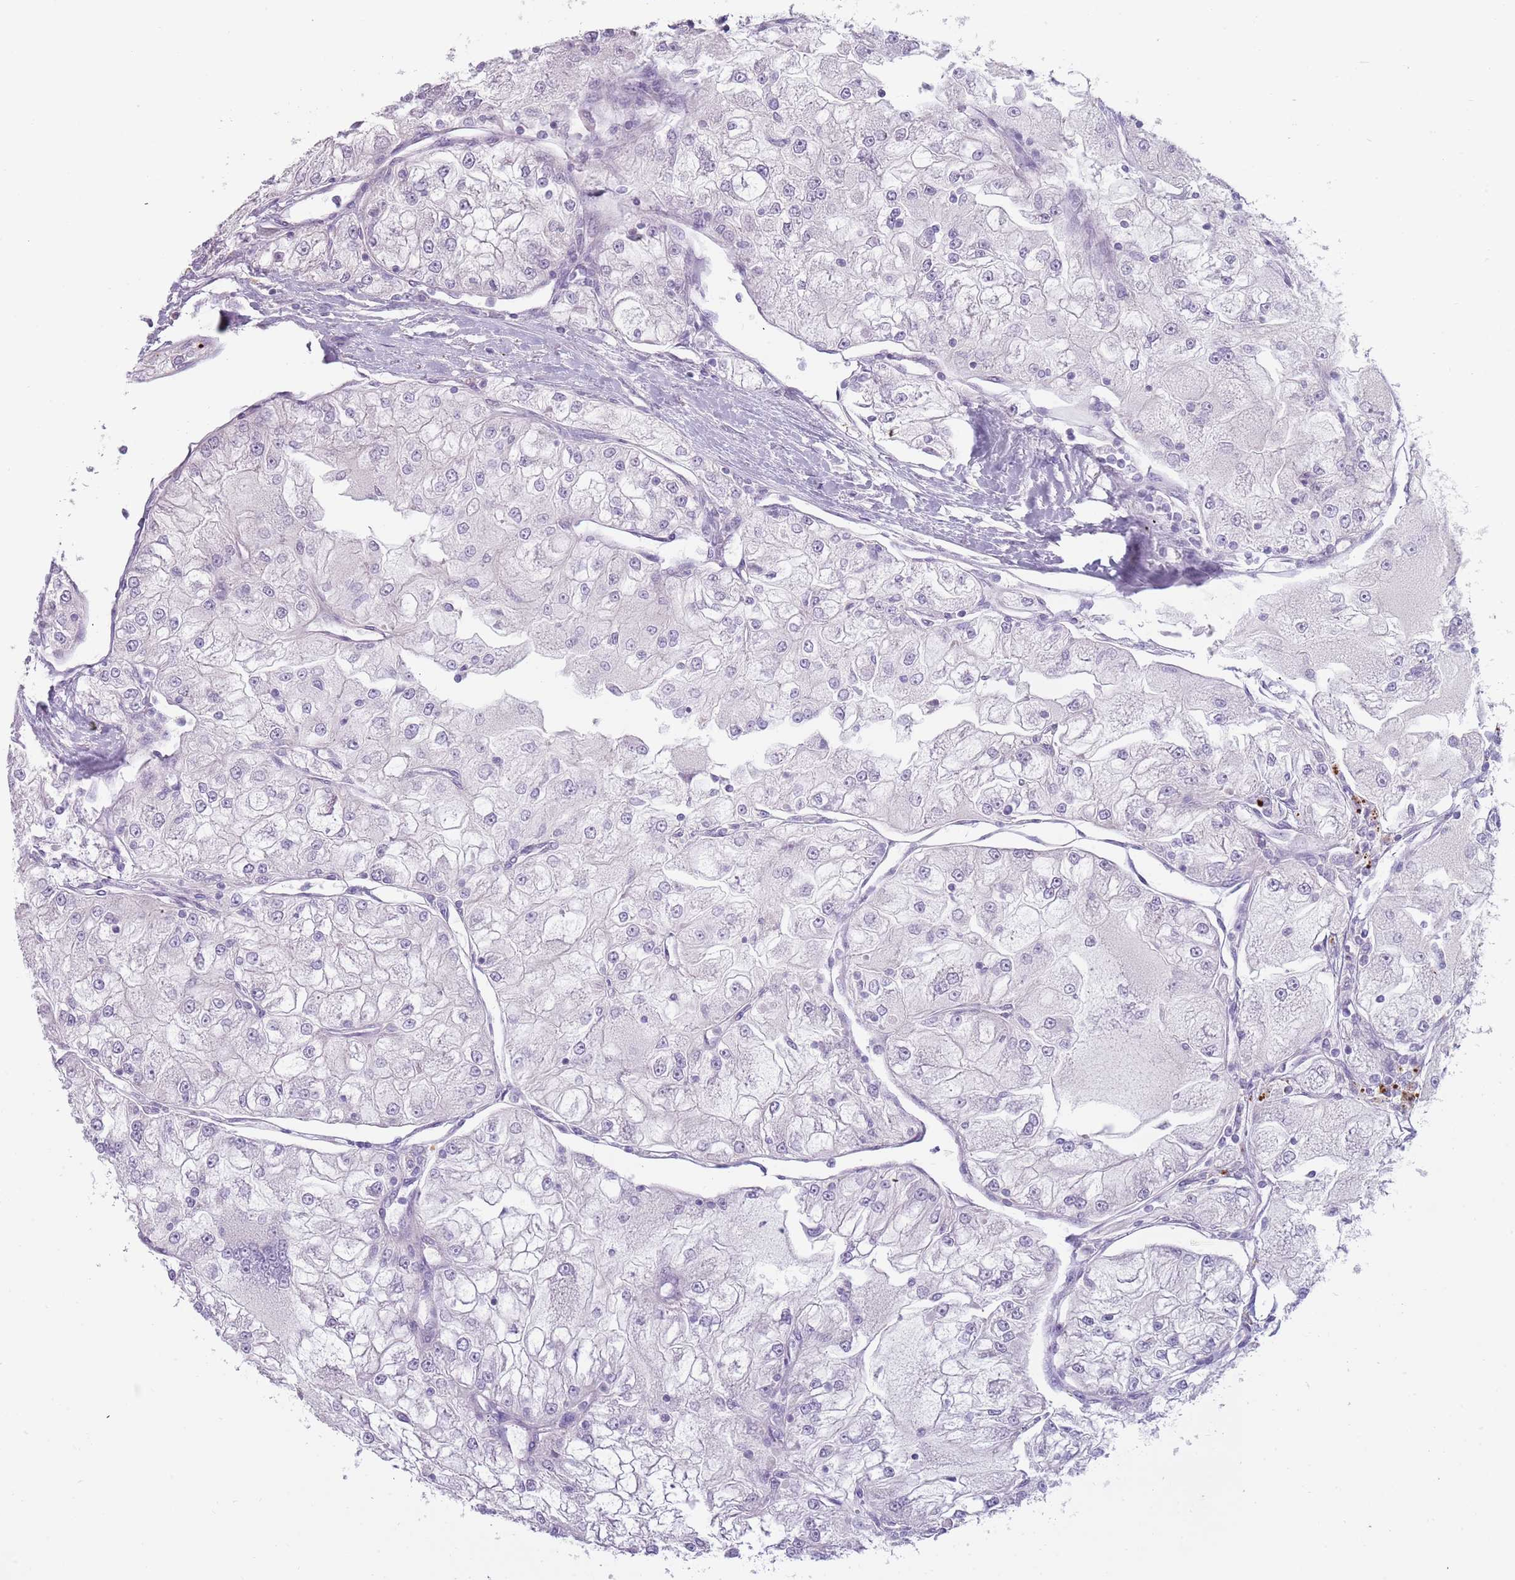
{"staining": {"intensity": "negative", "quantity": "none", "location": "none"}, "tissue": "renal cancer", "cell_type": "Tumor cells", "image_type": "cancer", "snomed": [{"axis": "morphology", "description": "Adenocarcinoma, NOS"}, {"axis": "topography", "description": "Kidney"}], "caption": "Histopathology image shows no protein positivity in tumor cells of renal cancer (adenocarcinoma) tissue. The staining was performed using DAB to visualize the protein expression in brown, while the nuclei were stained in blue with hematoxylin (Magnification: 20x).", "gene": "NWD2", "patient": {"sex": "female", "age": 72}}